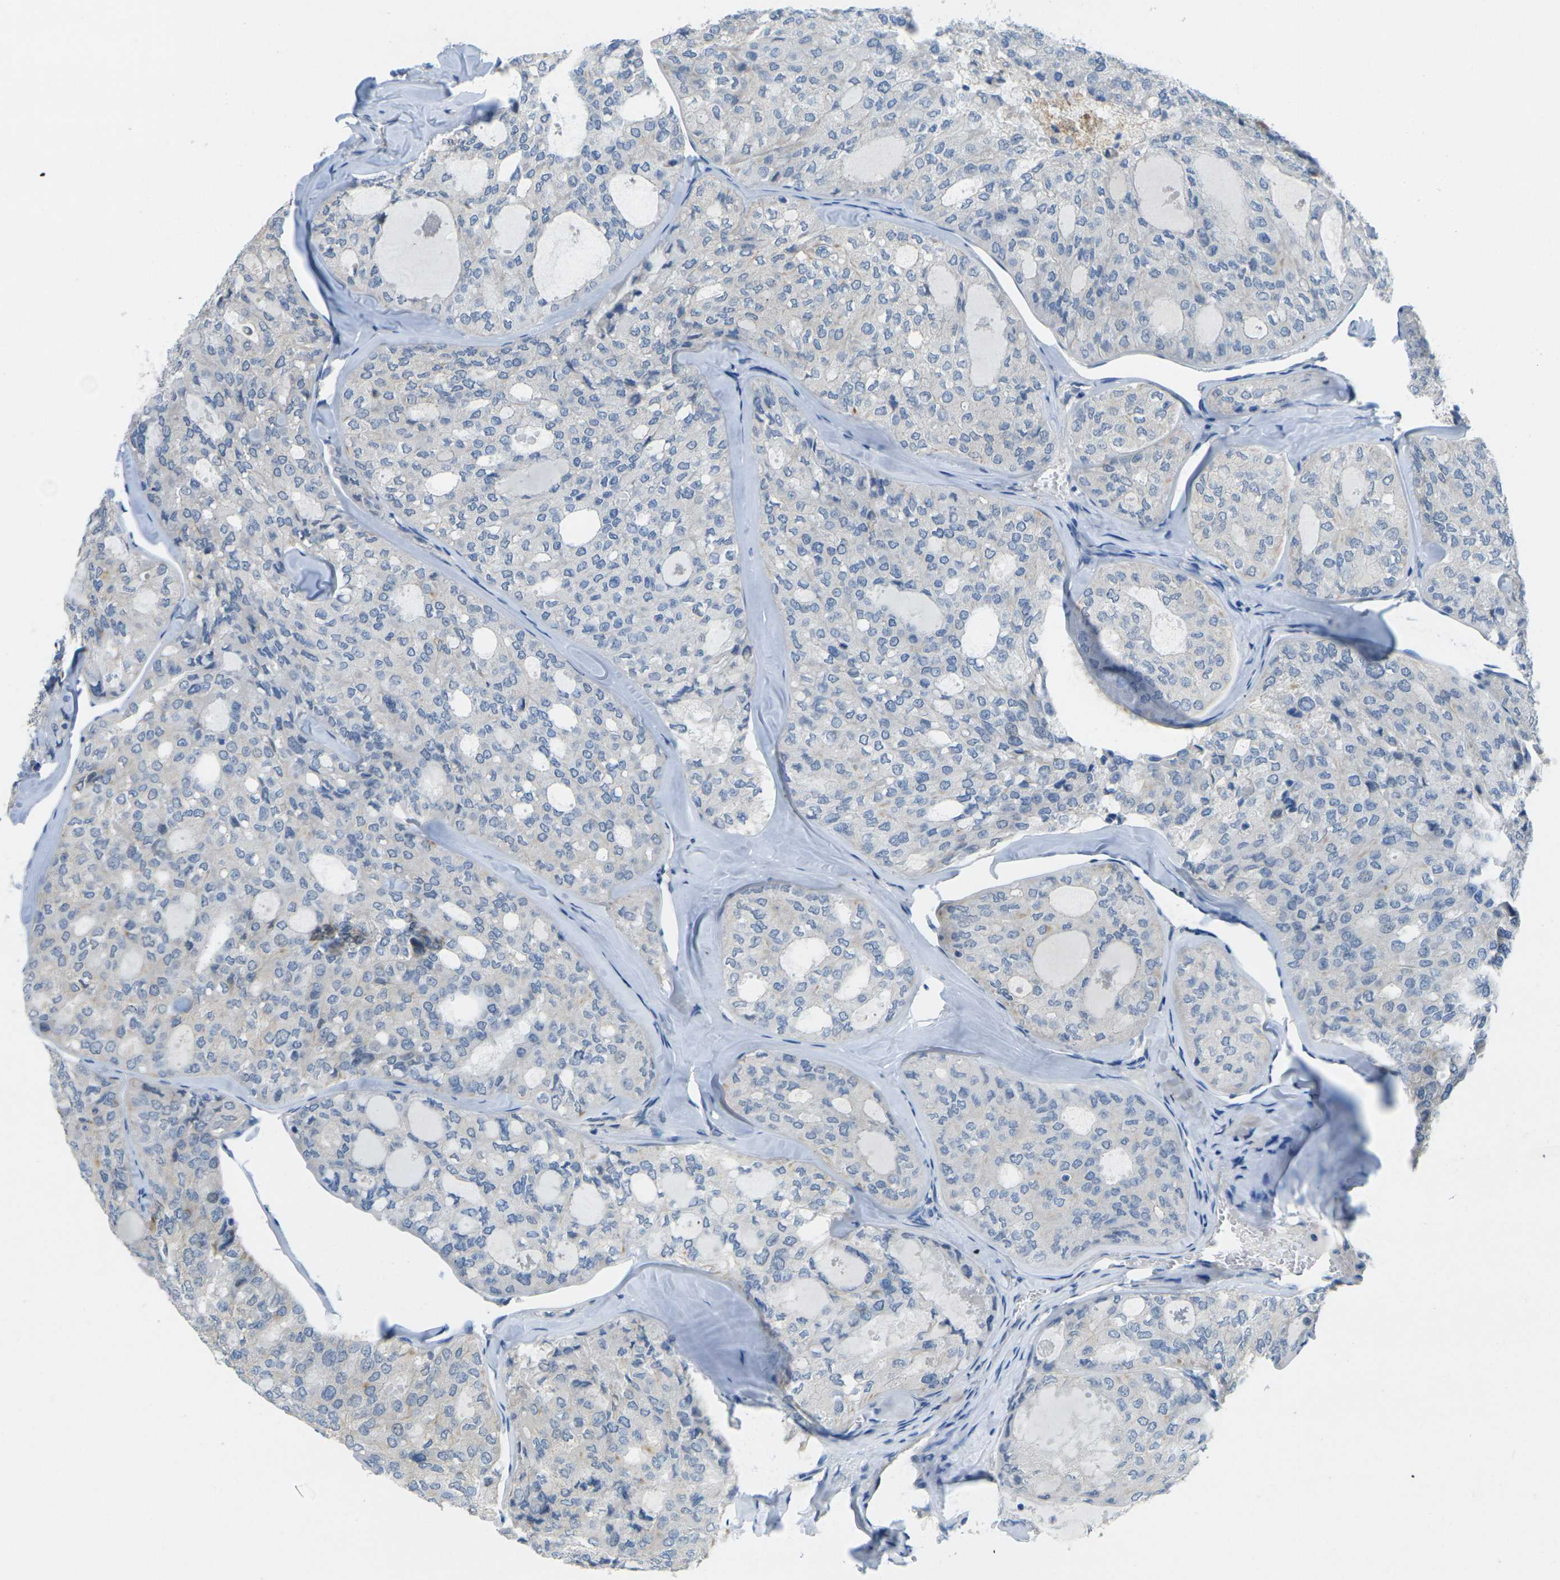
{"staining": {"intensity": "negative", "quantity": "none", "location": "none"}, "tissue": "thyroid cancer", "cell_type": "Tumor cells", "image_type": "cancer", "snomed": [{"axis": "morphology", "description": "Follicular adenoma carcinoma, NOS"}, {"axis": "topography", "description": "Thyroid gland"}], "caption": "DAB immunohistochemical staining of follicular adenoma carcinoma (thyroid) demonstrates no significant positivity in tumor cells. Brightfield microscopy of IHC stained with DAB (3,3'-diaminobenzidine) (brown) and hematoxylin (blue), captured at high magnification.", "gene": "CYP2C8", "patient": {"sex": "male", "age": 75}}